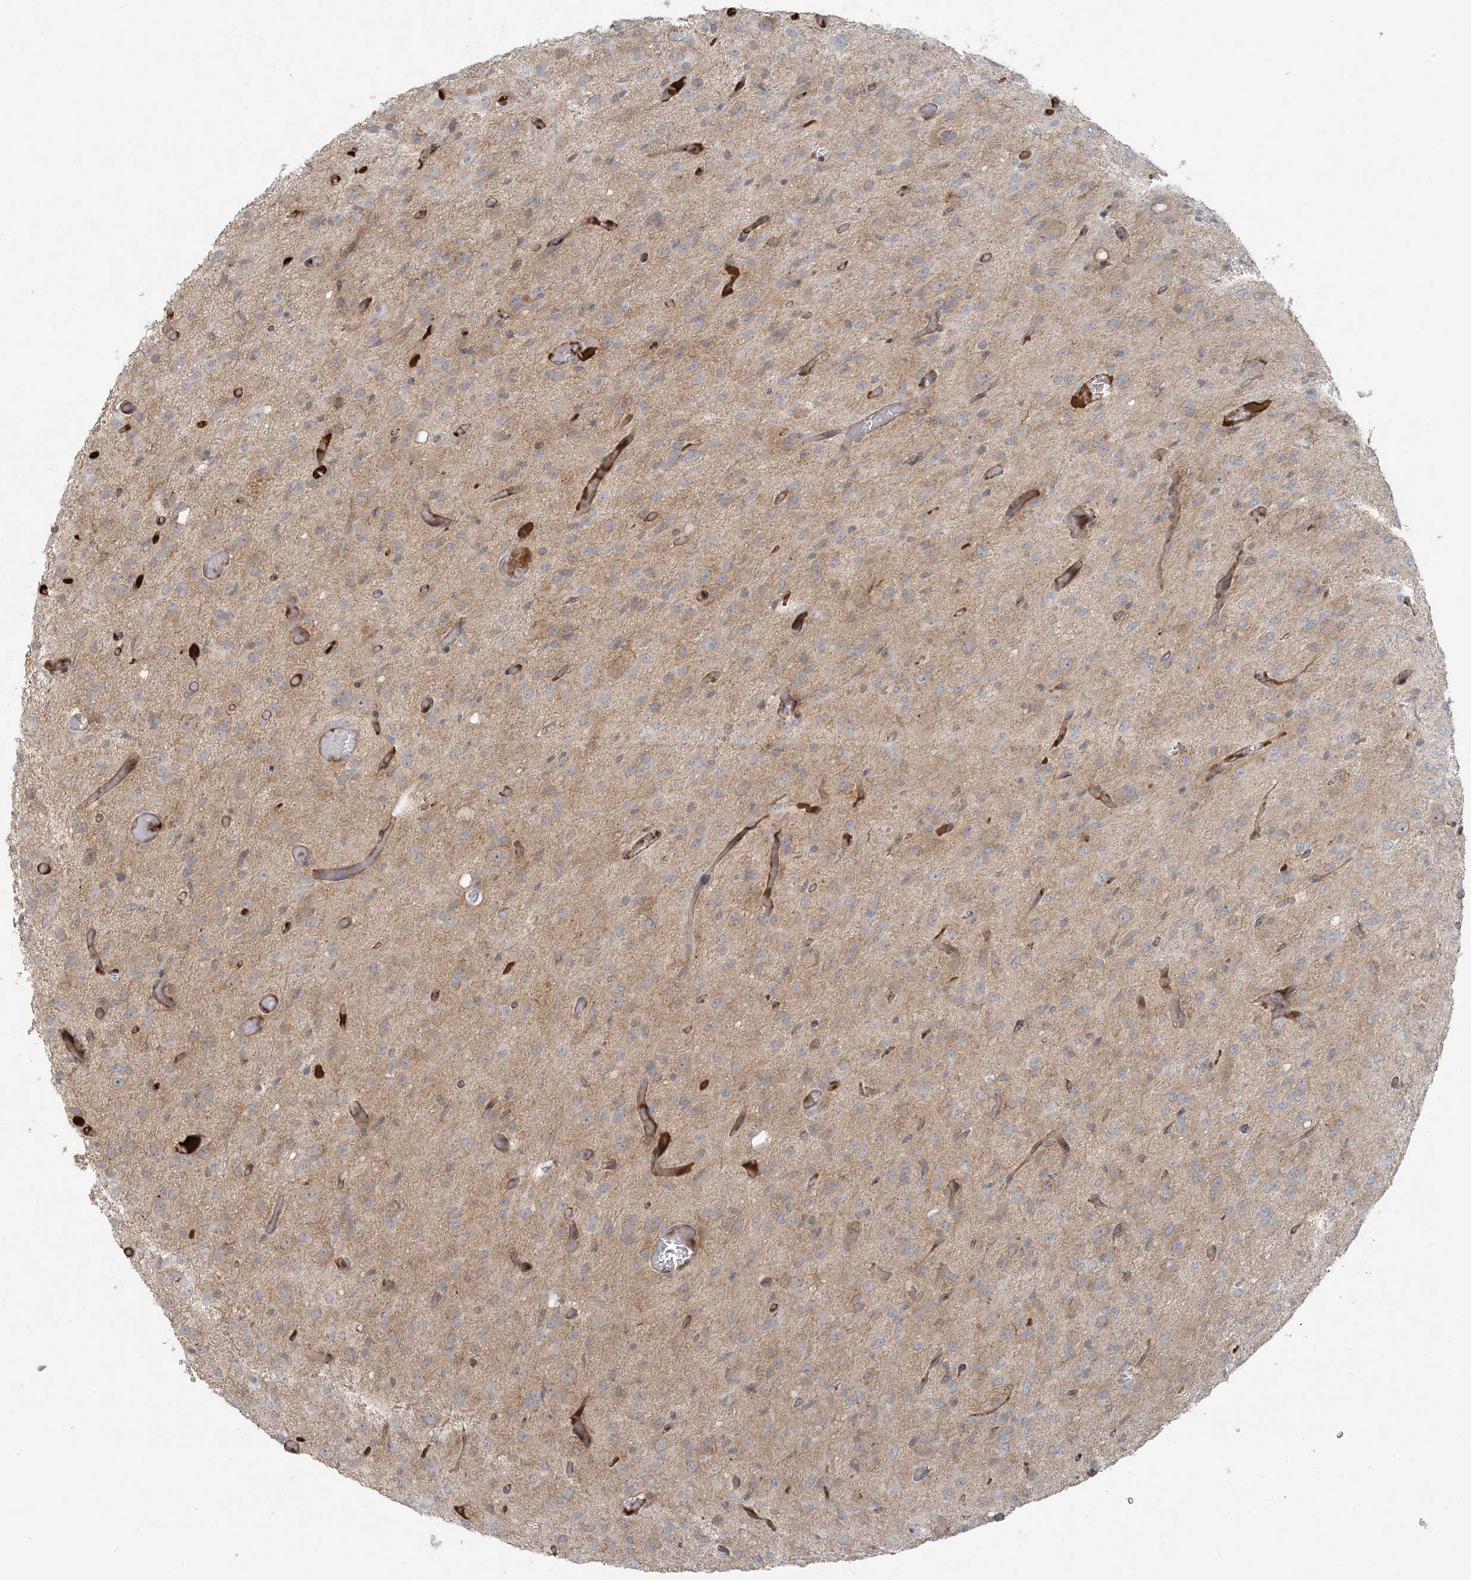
{"staining": {"intensity": "weak", "quantity": ">75%", "location": "cytoplasmic/membranous"}, "tissue": "glioma", "cell_type": "Tumor cells", "image_type": "cancer", "snomed": [{"axis": "morphology", "description": "Glioma, malignant, High grade"}, {"axis": "topography", "description": "Brain"}], "caption": "An image of human glioma stained for a protein reveals weak cytoplasmic/membranous brown staining in tumor cells. (brown staining indicates protein expression, while blue staining denotes nuclei).", "gene": "HACL1", "patient": {"sex": "female", "age": 59}}